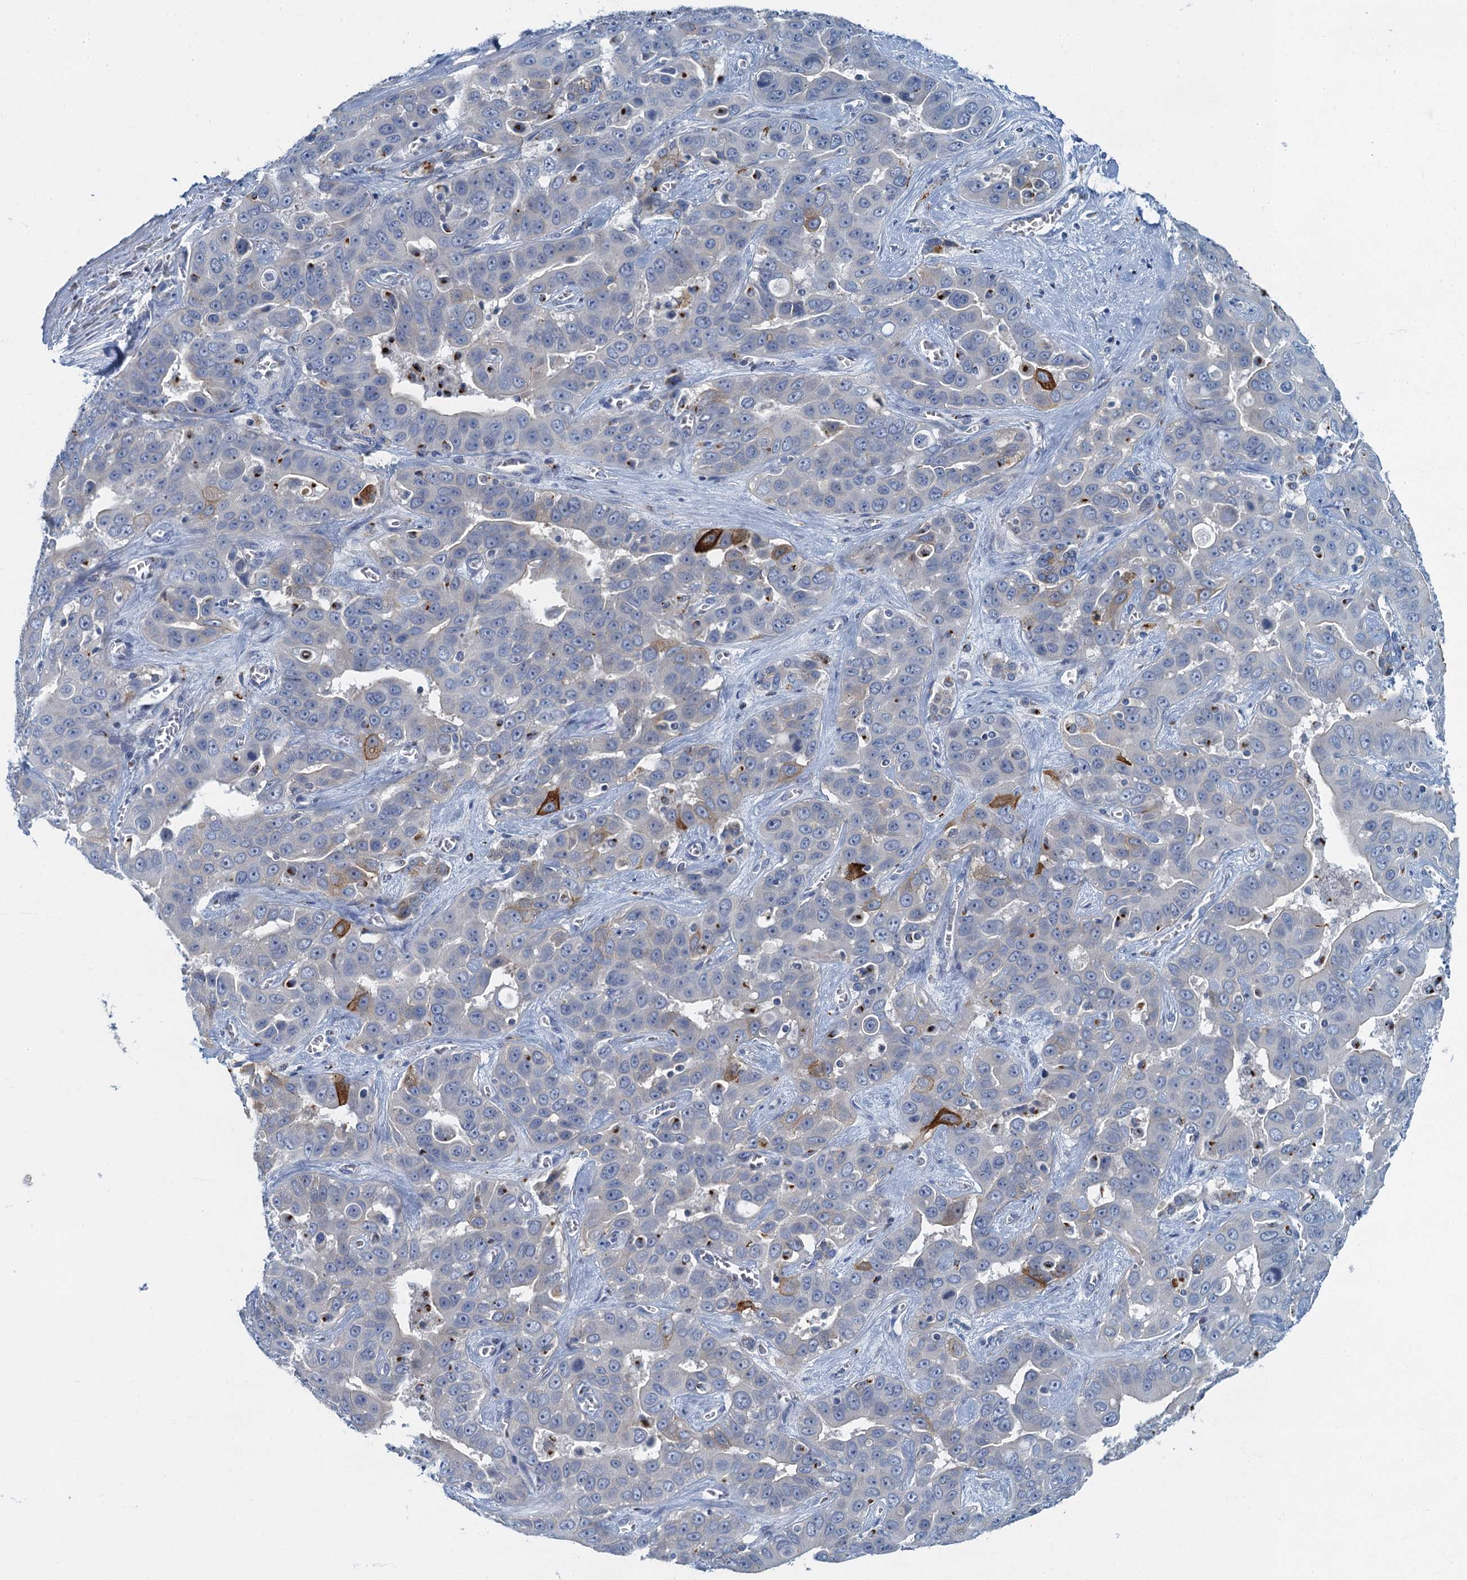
{"staining": {"intensity": "strong", "quantity": "<25%", "location": "cytoplasmic/membranous"}, "tissue": "liver cancer", "cell_type": "Tumor cells", "image_type": "cancer", "snomed": [{"axis": "morphology", "description": "Cholangiocarcinoma"}, {"axis": "topography", "description": "Liver"}], "caption": "Liver cancer stained with a protein marker reveals strong staining in tumor cells.", "gene": "LYPD3", "patient": {"sex": "female", "age": 52}}